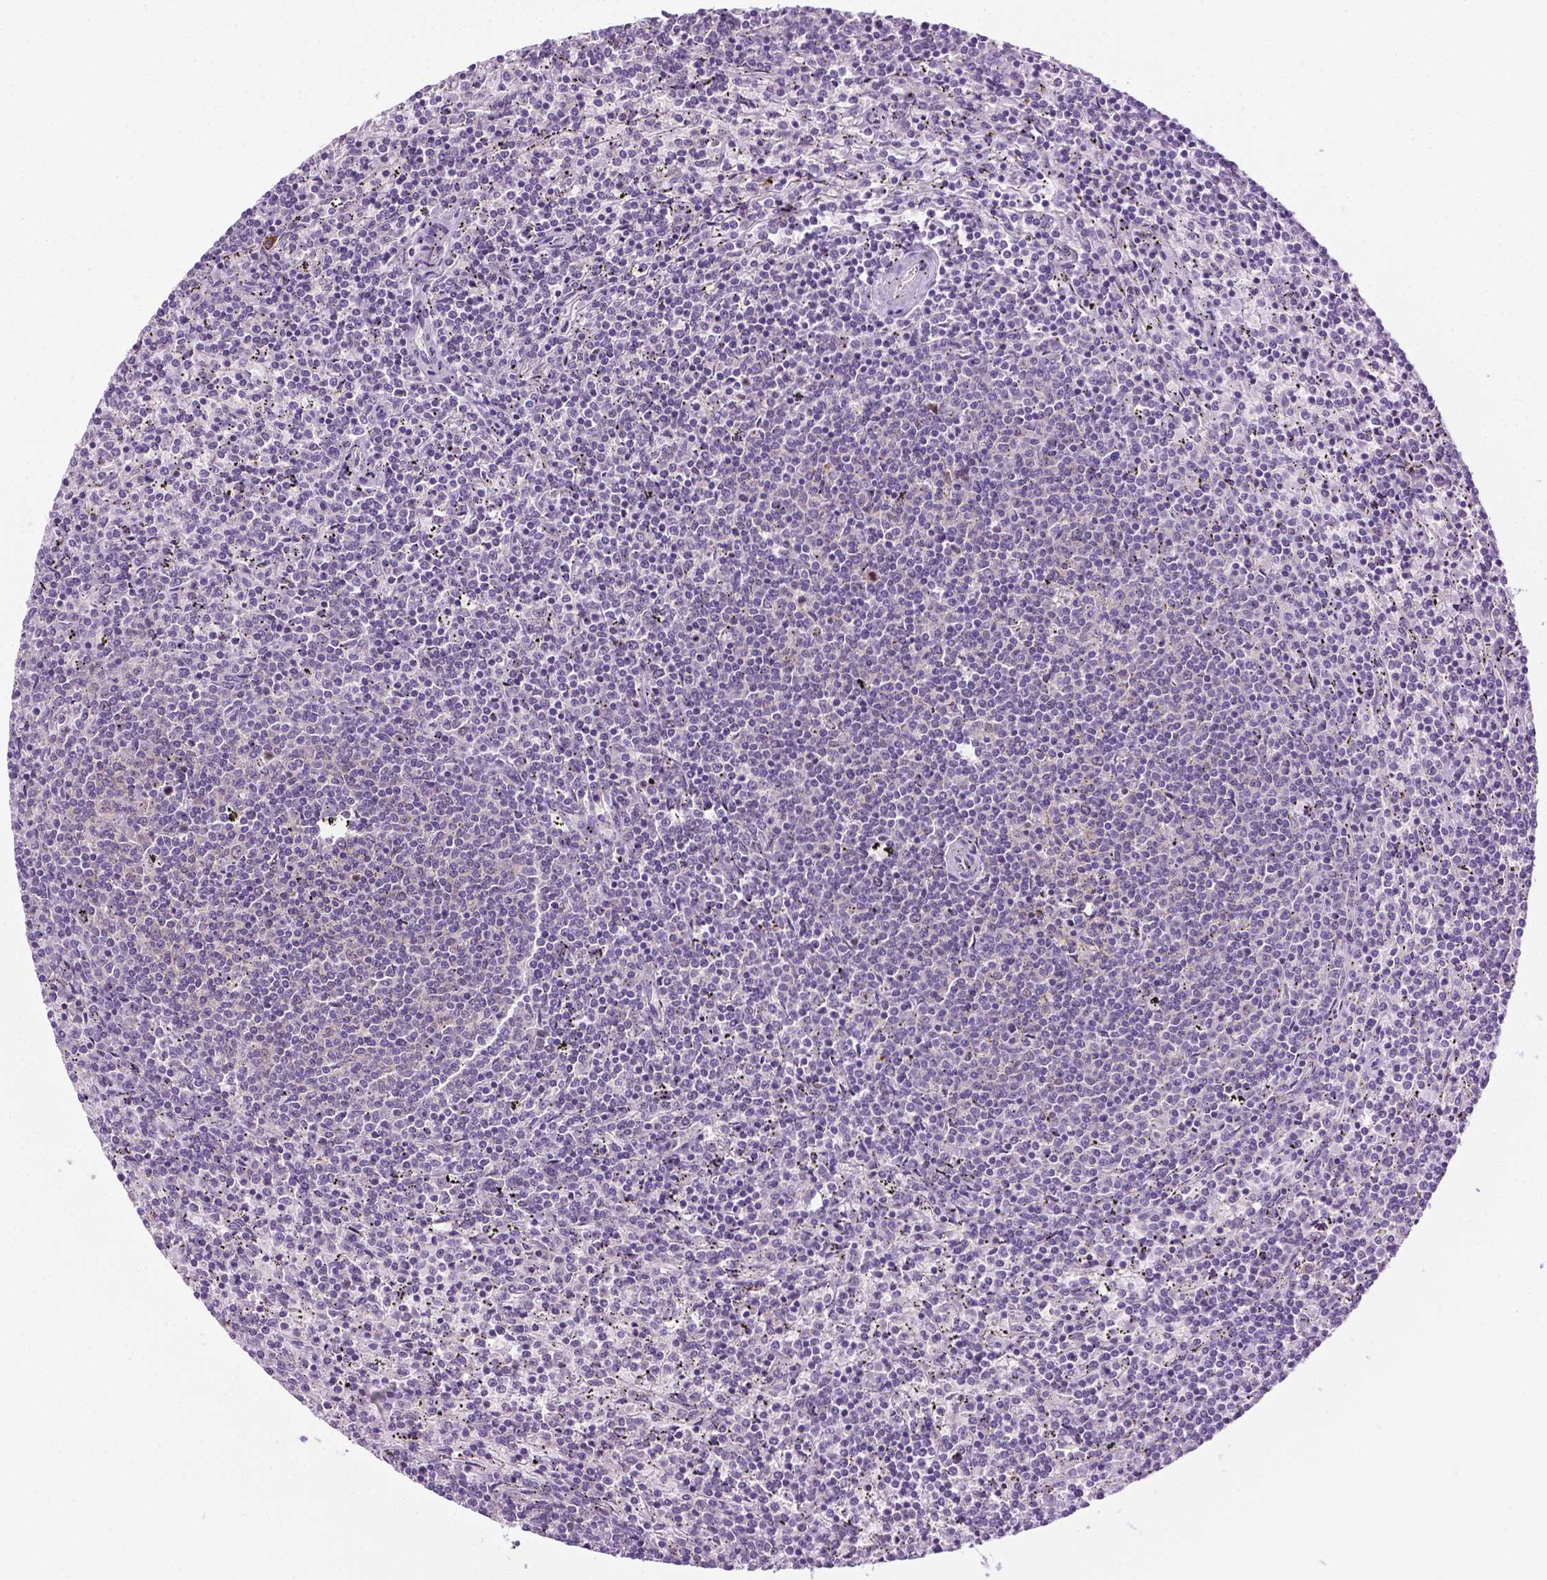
{"staining": {"intensity": "negative", "quantity": "none", "location": "none"}, "tissue": "lymphoma", "cell_type": "Tumor cells", "image_type": "cancer", "snomed": [{"axis": "morphology", "description": "Malignant lymphoma, non-Hodgkin's type, Low grade"}, {"axis": "topography", "description": "Spleen"}], "caption": "This is a image of IHC staining of malignant lymphoma, non-Hodgkin's type (low-grade), which shows no expression in tumor cells.", "gene": "DENND4A", "patient": {"sex": "female", "age": 50}}